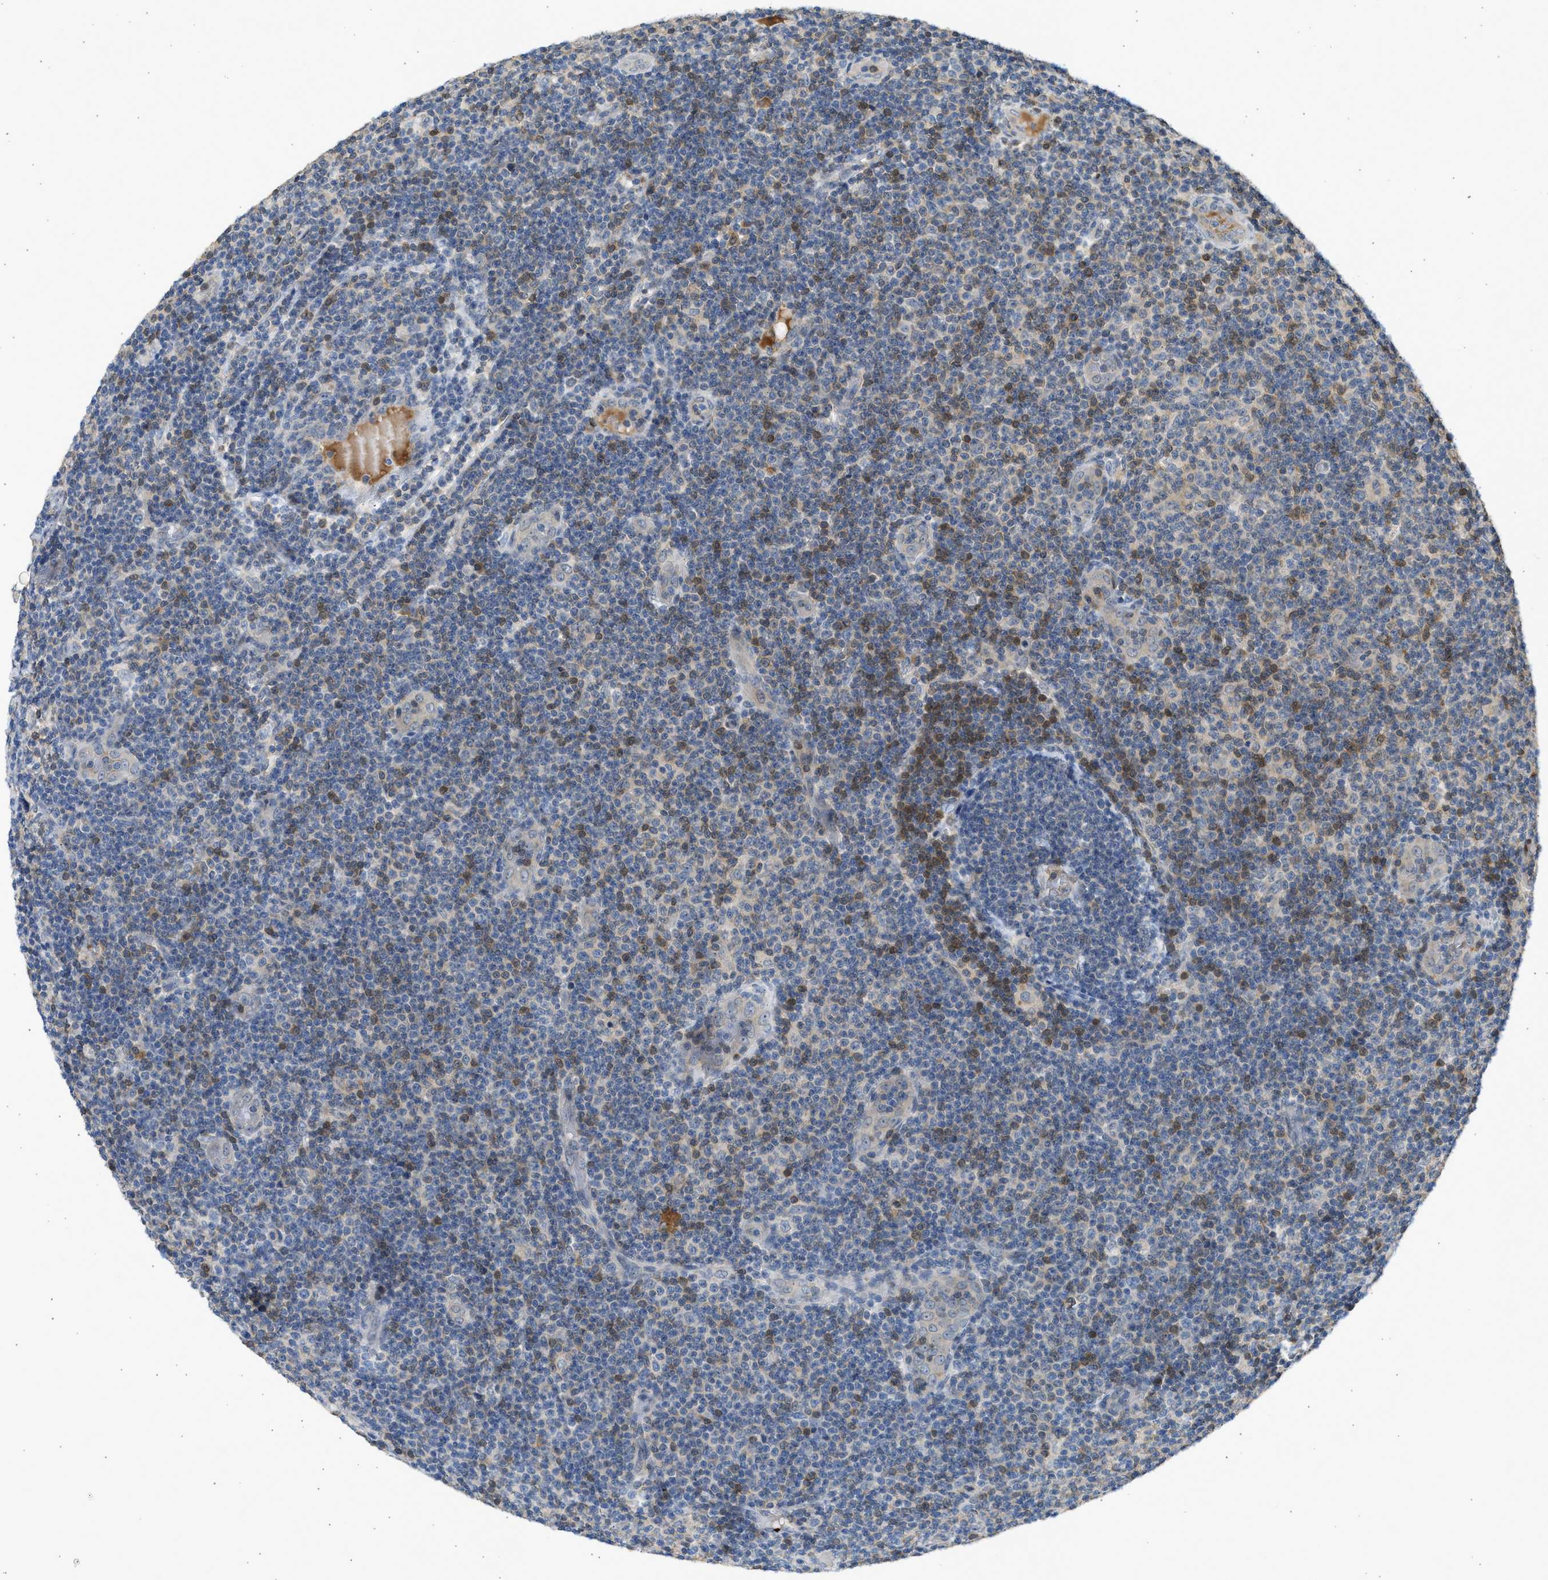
{"staining": {"intensity": "negative", "quantity": "none", "location": "none"}, "tissue": "lymphoma", "cell_type": "Tumor cells", "image_type": "cancer", "snomed": [{"axis": "morphology", "description": "Malignant lymphoma, non-Hodgkin's type, Low grade"}, {"axis": "topography", "description": "Lymph node"}], "caption": "IHC photomicrograph of neoplastic tissue: lymphoma stained with DAB reveals no significant protein expression in tumor cells.", "gene": "MAPK7", "patient": {"sex": "male", "age": 83}}